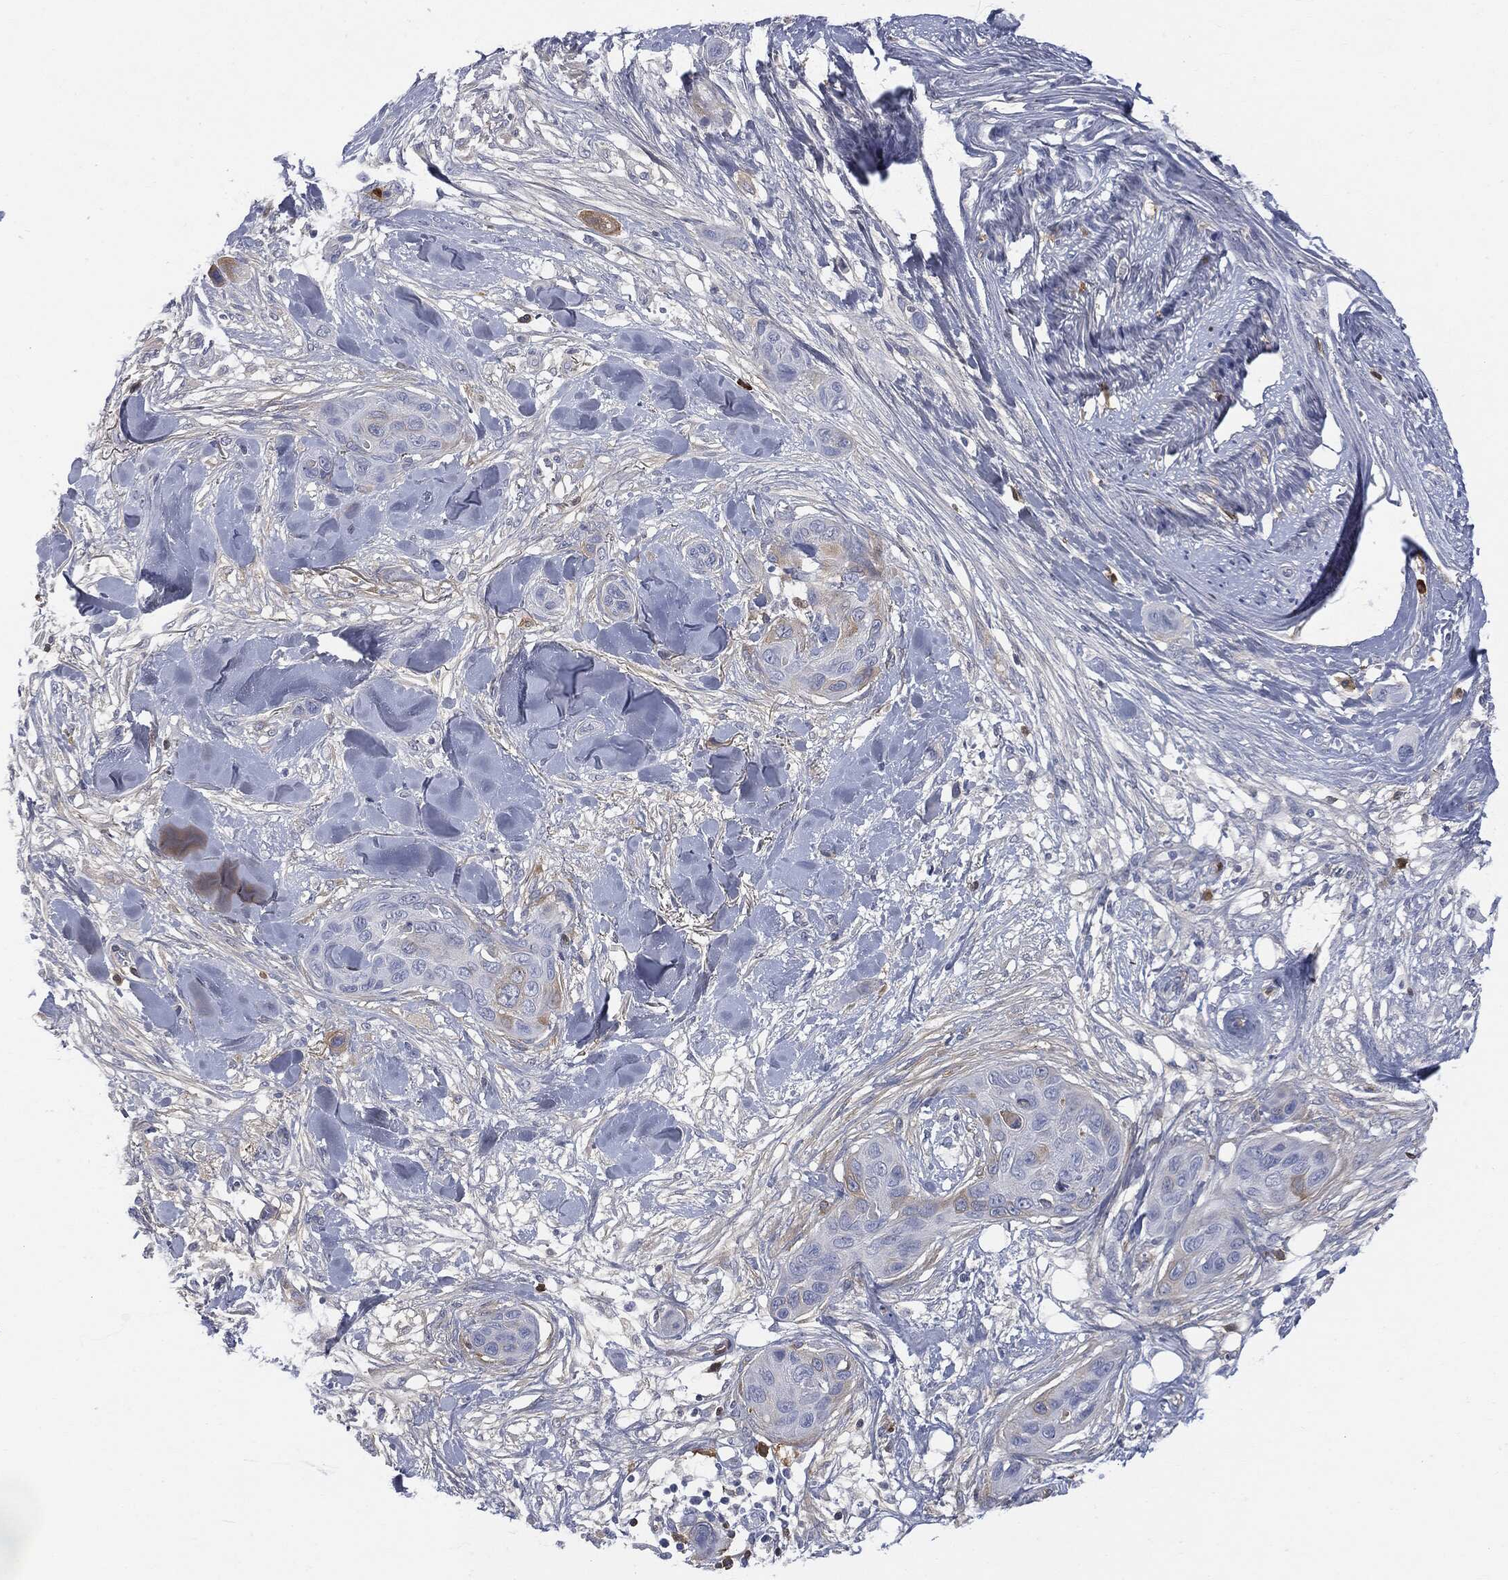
{"staining": {"intensity": "negative", "quantity": "none", "location": "none"}, "tissue": "skin cancer", "cell_type": "Tumor cells", "image_type": "cancer", "snomed": [{"axis": "morphology", "description": "Squamous cell carcinoma, NOS"}, {"axis": "topography", "description": "Skin"}], "caption": "The immunohistochemistry (IHC) histopathology image has no significant expression in tumor cells of skin cancer (squamous cell carcinoma) tissue.", "gene": "BTK", "patient": {"sex": "male", "age": 78}}